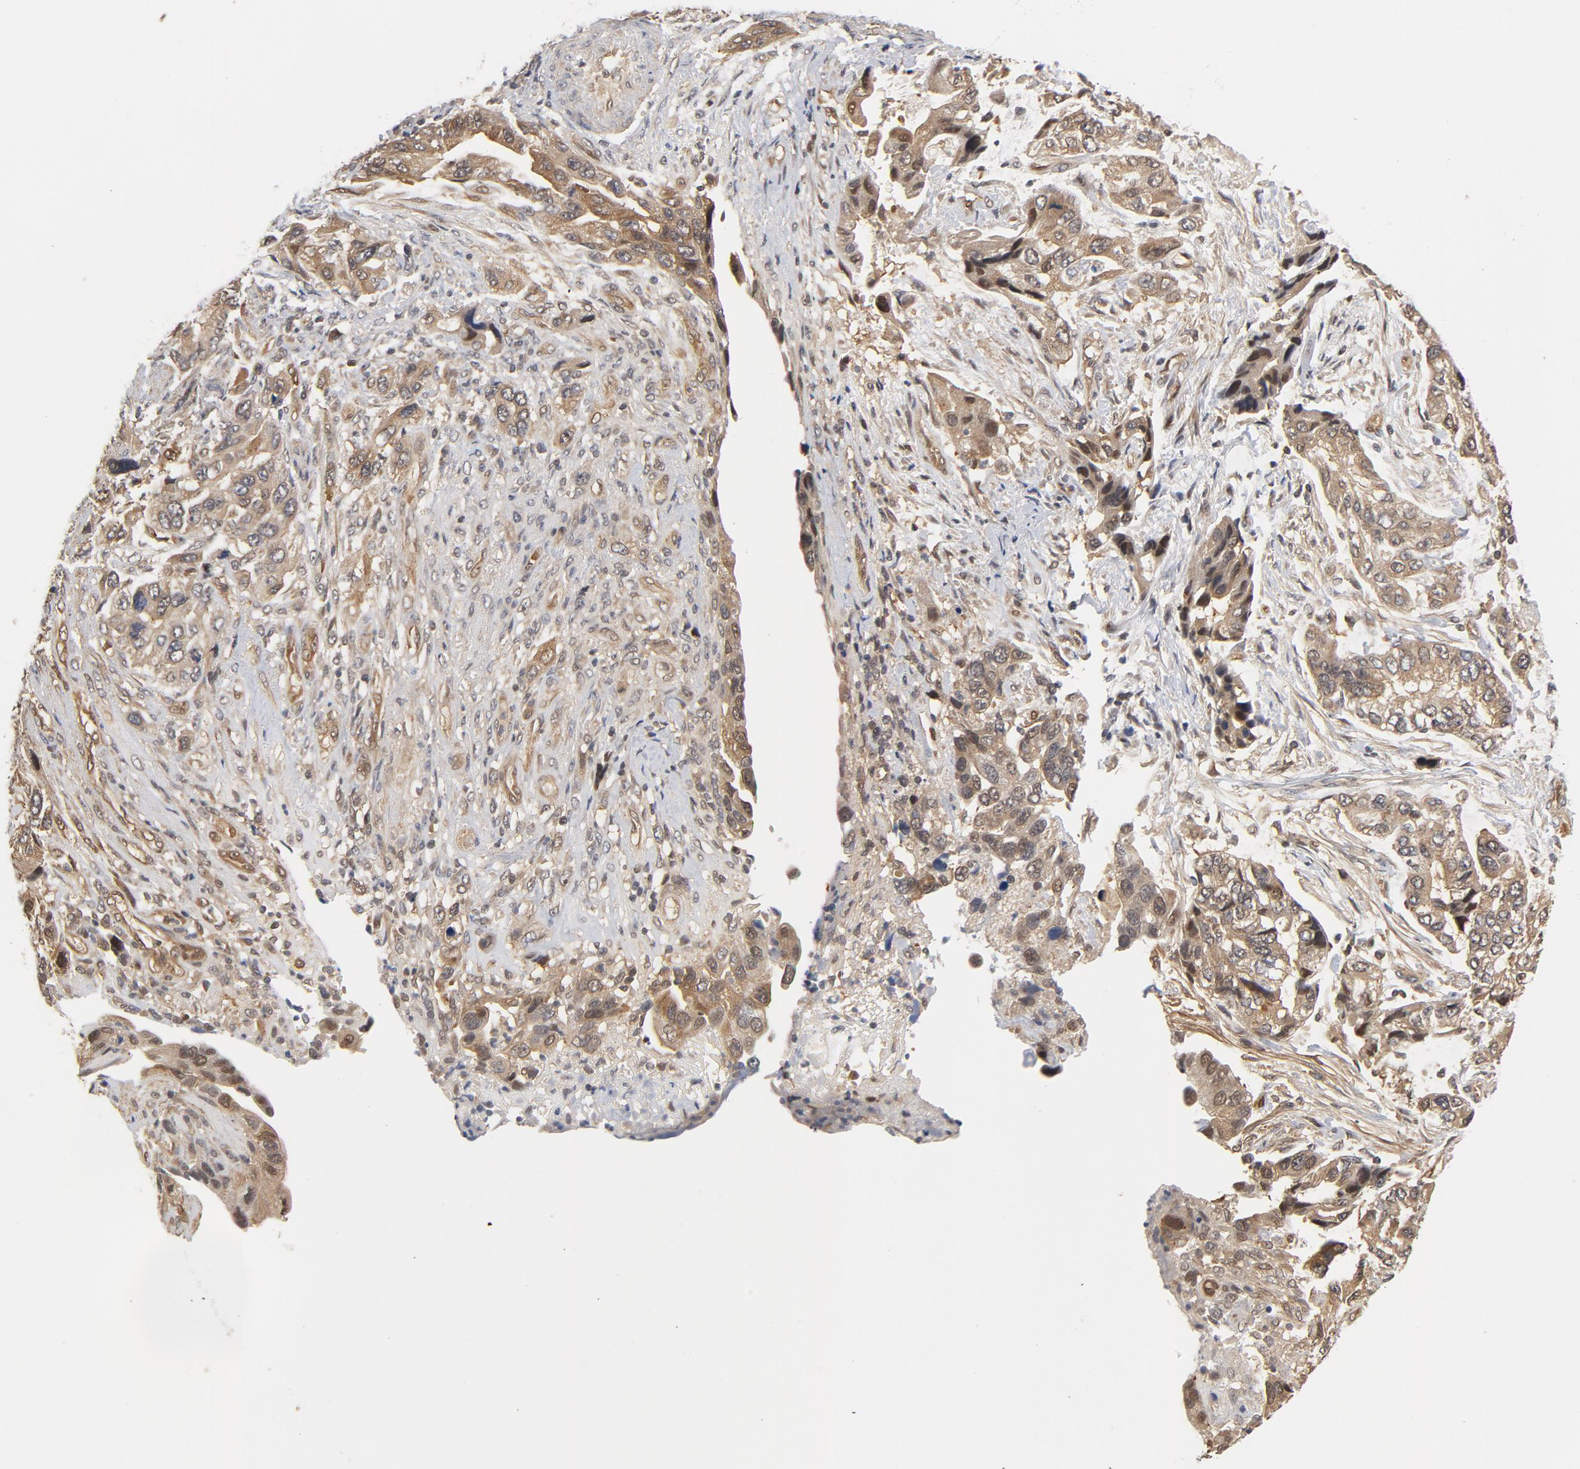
{"staining": {"intensity": "moderate", "quantity": ">75%", "location": "cytoplasmic/membranous,nuclear"}, "tissue": "stomach cancer", "cell_type": "Tumor cells", "image_type": "cancer", "snomed": [{"axis": "morphology", "description": "Adenocarcinoma, NOS"}, {"axis": "topography", "description": "Stomach, lower"}], "caption": "Immunohistochemical staining of human stomach cancer (adenocarcinoma) demonstrates medium levels of moderate cytoplasmic/membranous and nuclear positivity in about >75% of tumor cells. Ihc stains the protein in brown and the nuclei are stained blue.", "gene": "CDC37", "patient": {"sex": "female", "age": 93}}